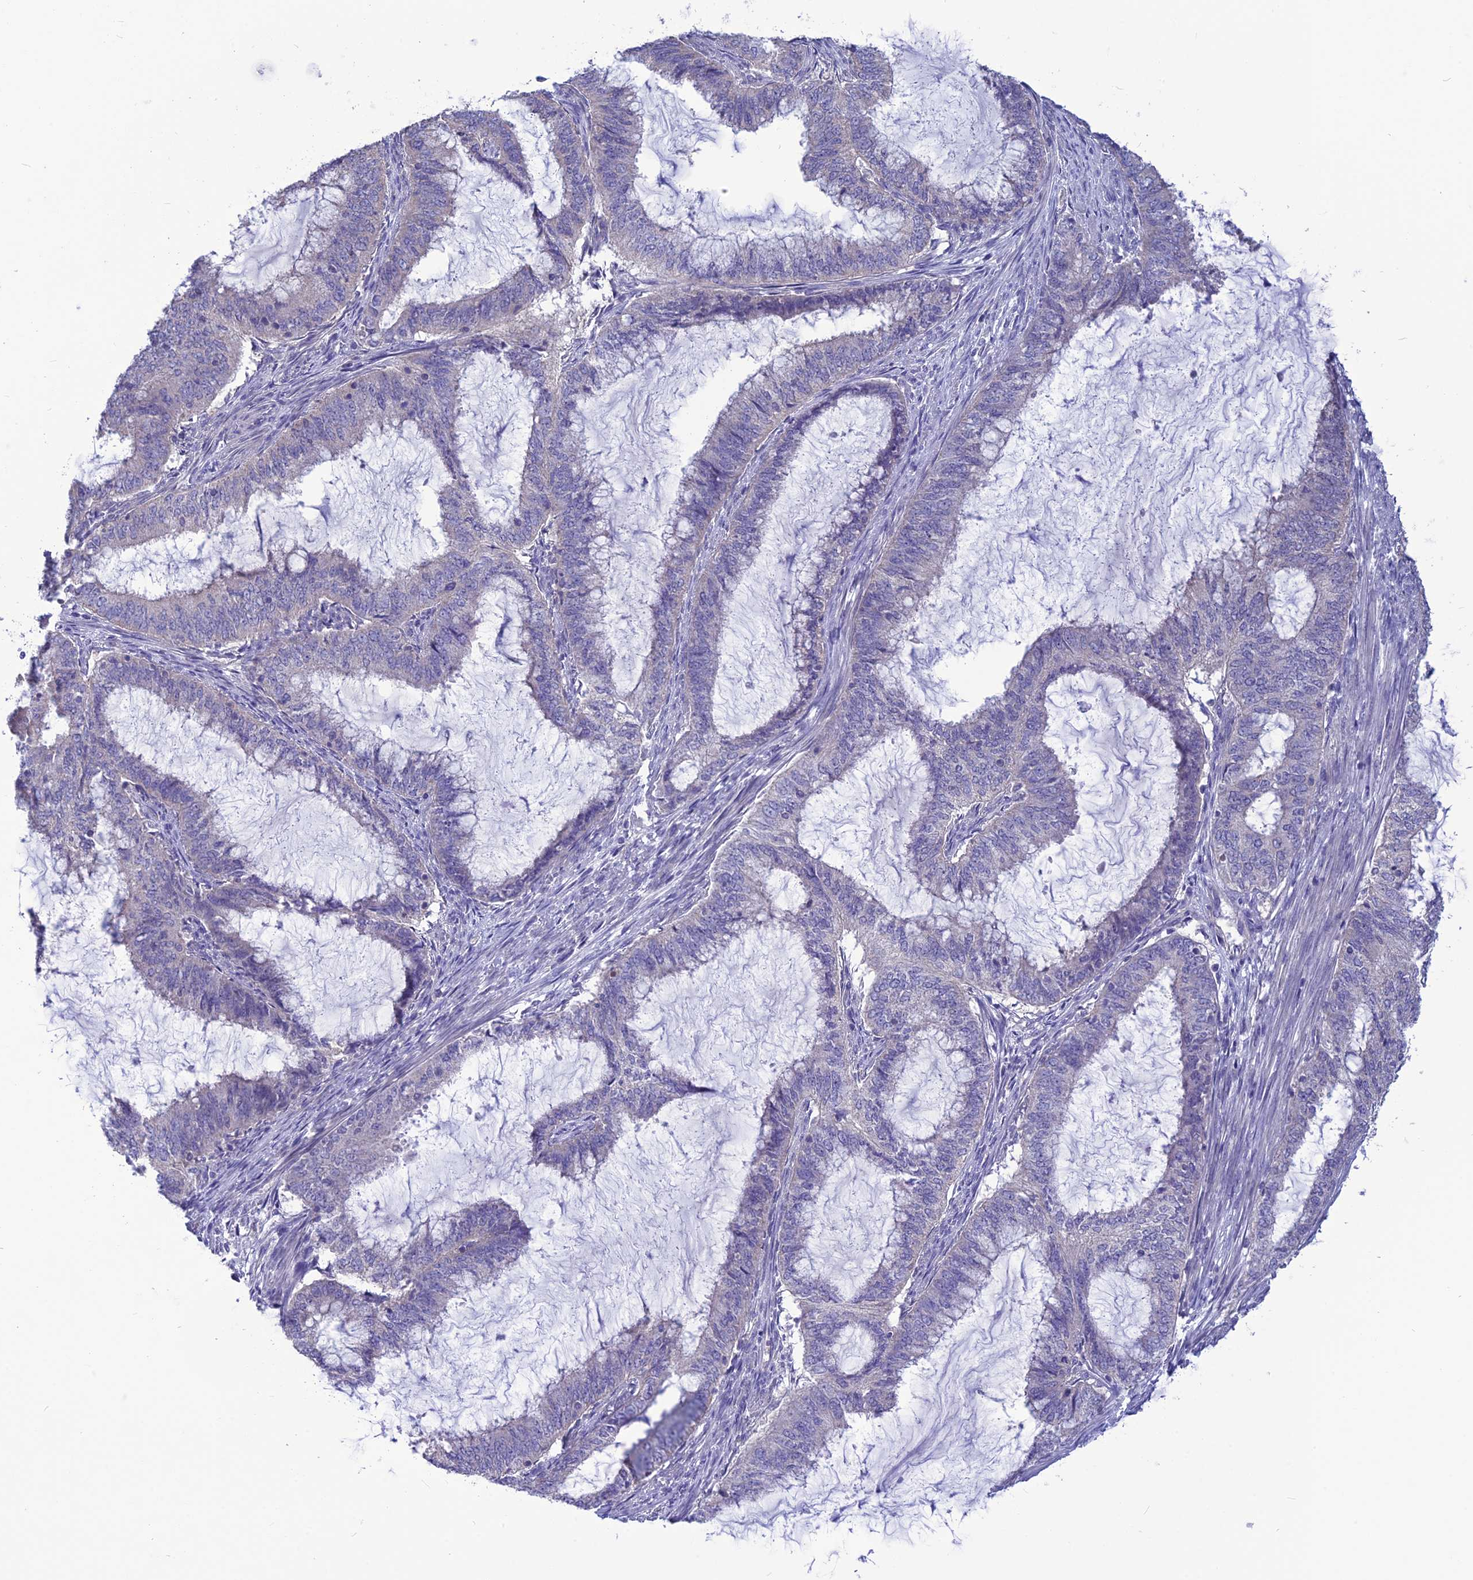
{"staining": {"intensity": "negative", "quantity": "none", "location": "none"}, "tissue": "endometrial cancer", "cell_type": "Tumor cells", "image_type": "cancer", "snomed": [{"axis": "morphology", "description": "Adenocarcinoma, NOS"}, {"axis": "topography", "description": "Endometrium"}], "caption": "Human endometrial cancer stained for a protein using immunohistochemistry (IHC) displays no staining in tumor cells.", "gene": "PSMF1", "patient": {"sex": "female", "age": 51}}